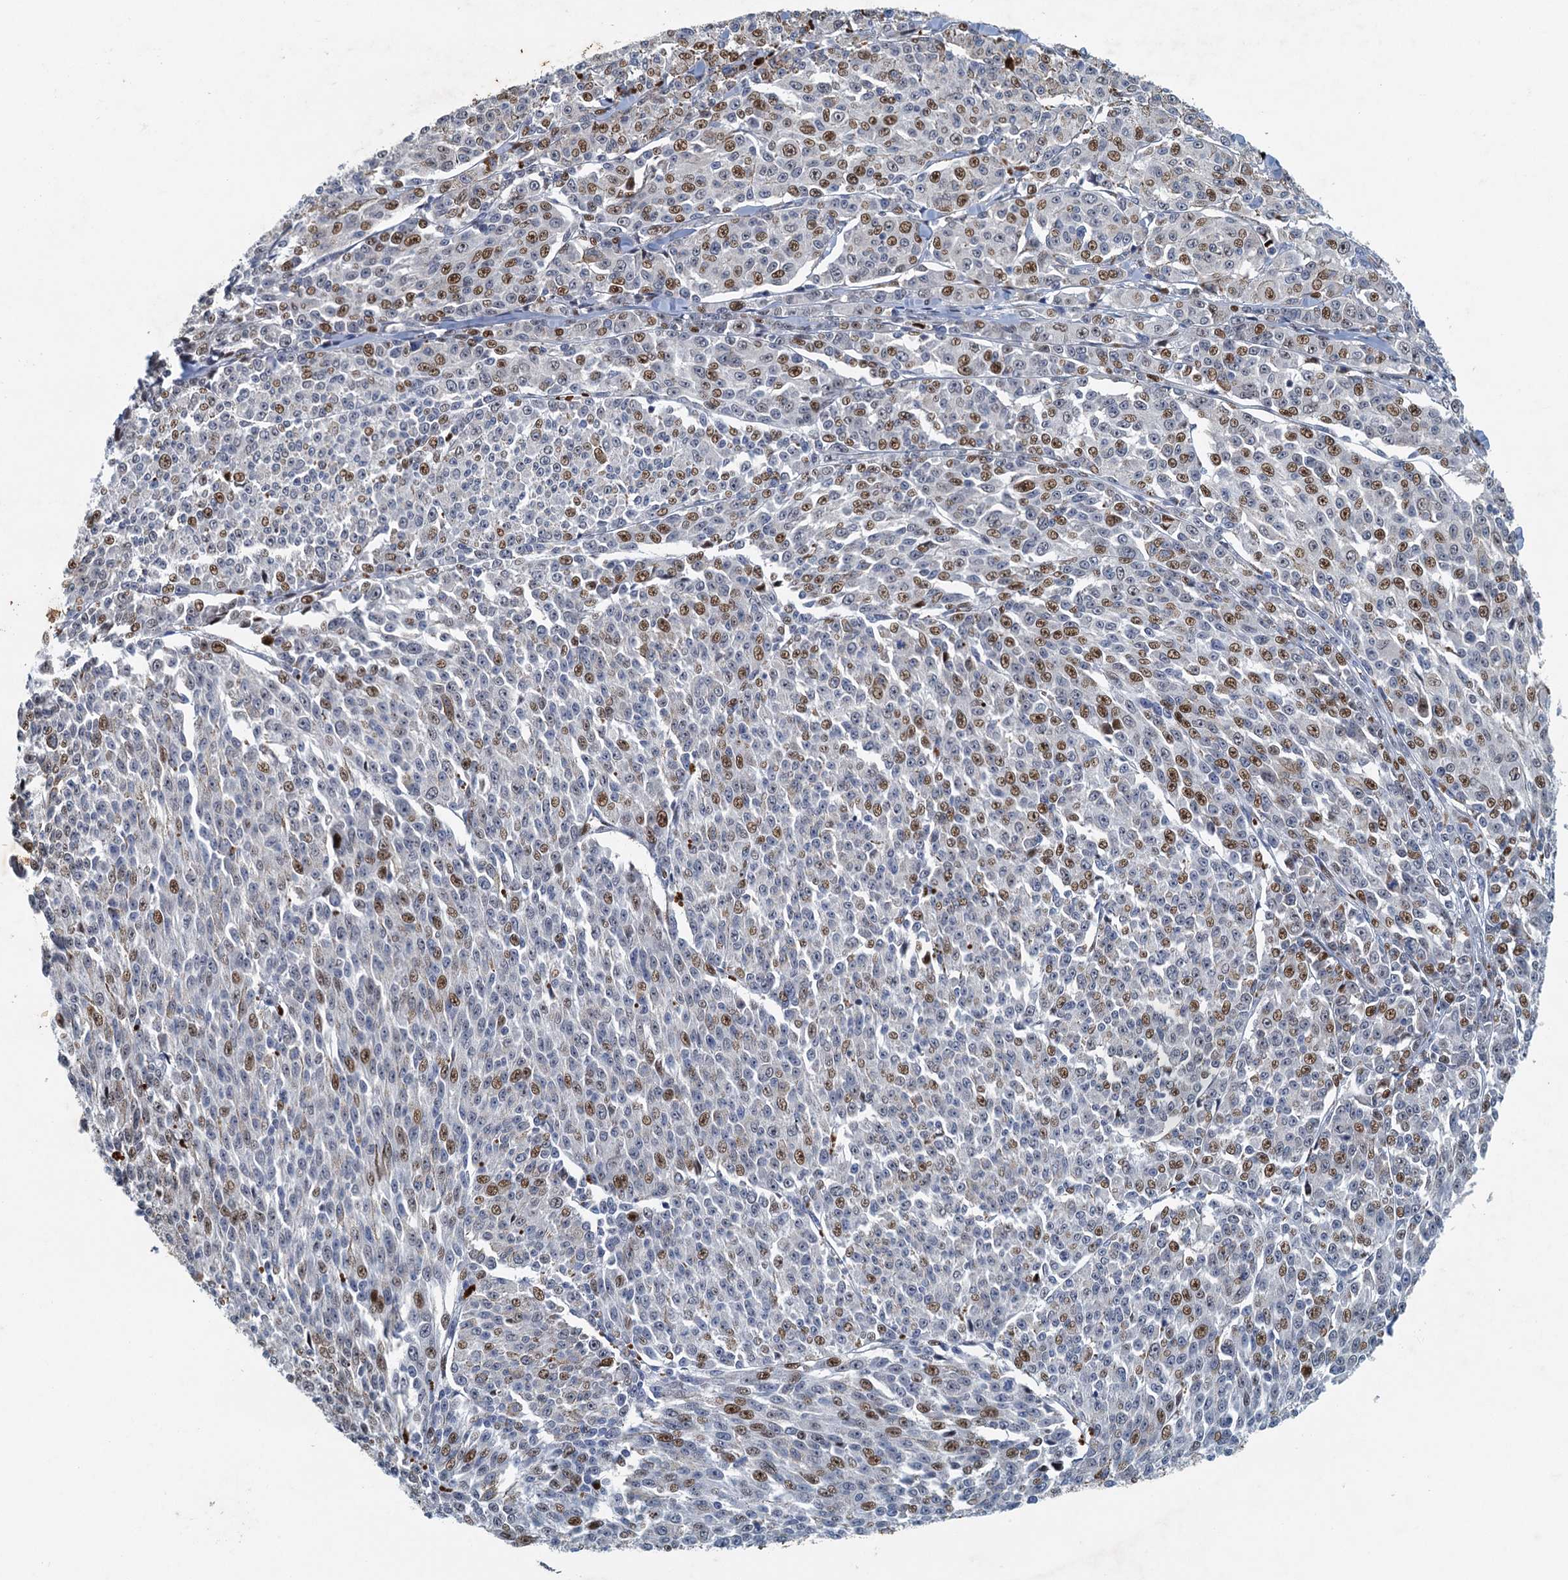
{"staining": {"intensity": "moderate", "quantity": "25%-75%", "location": "nuclear"}, "tissue": "melanoma", "cell_type": "Tumor cells", "image_type": "cancer", "snomed": [{"axis": "morphology", "description": "Malignant melanoma, NOS"}, {"axis": "topography", "description": "Skin"}], "caption": "Melanoma tissue reveals moderate nuclear staining in approximately 25%-75% of tumor cells The protein of interest is shown in brown color, while the nuclei are stained blue.", "gene": "ANKRD13D", "patient": {"sex": "female", "age": 52}}